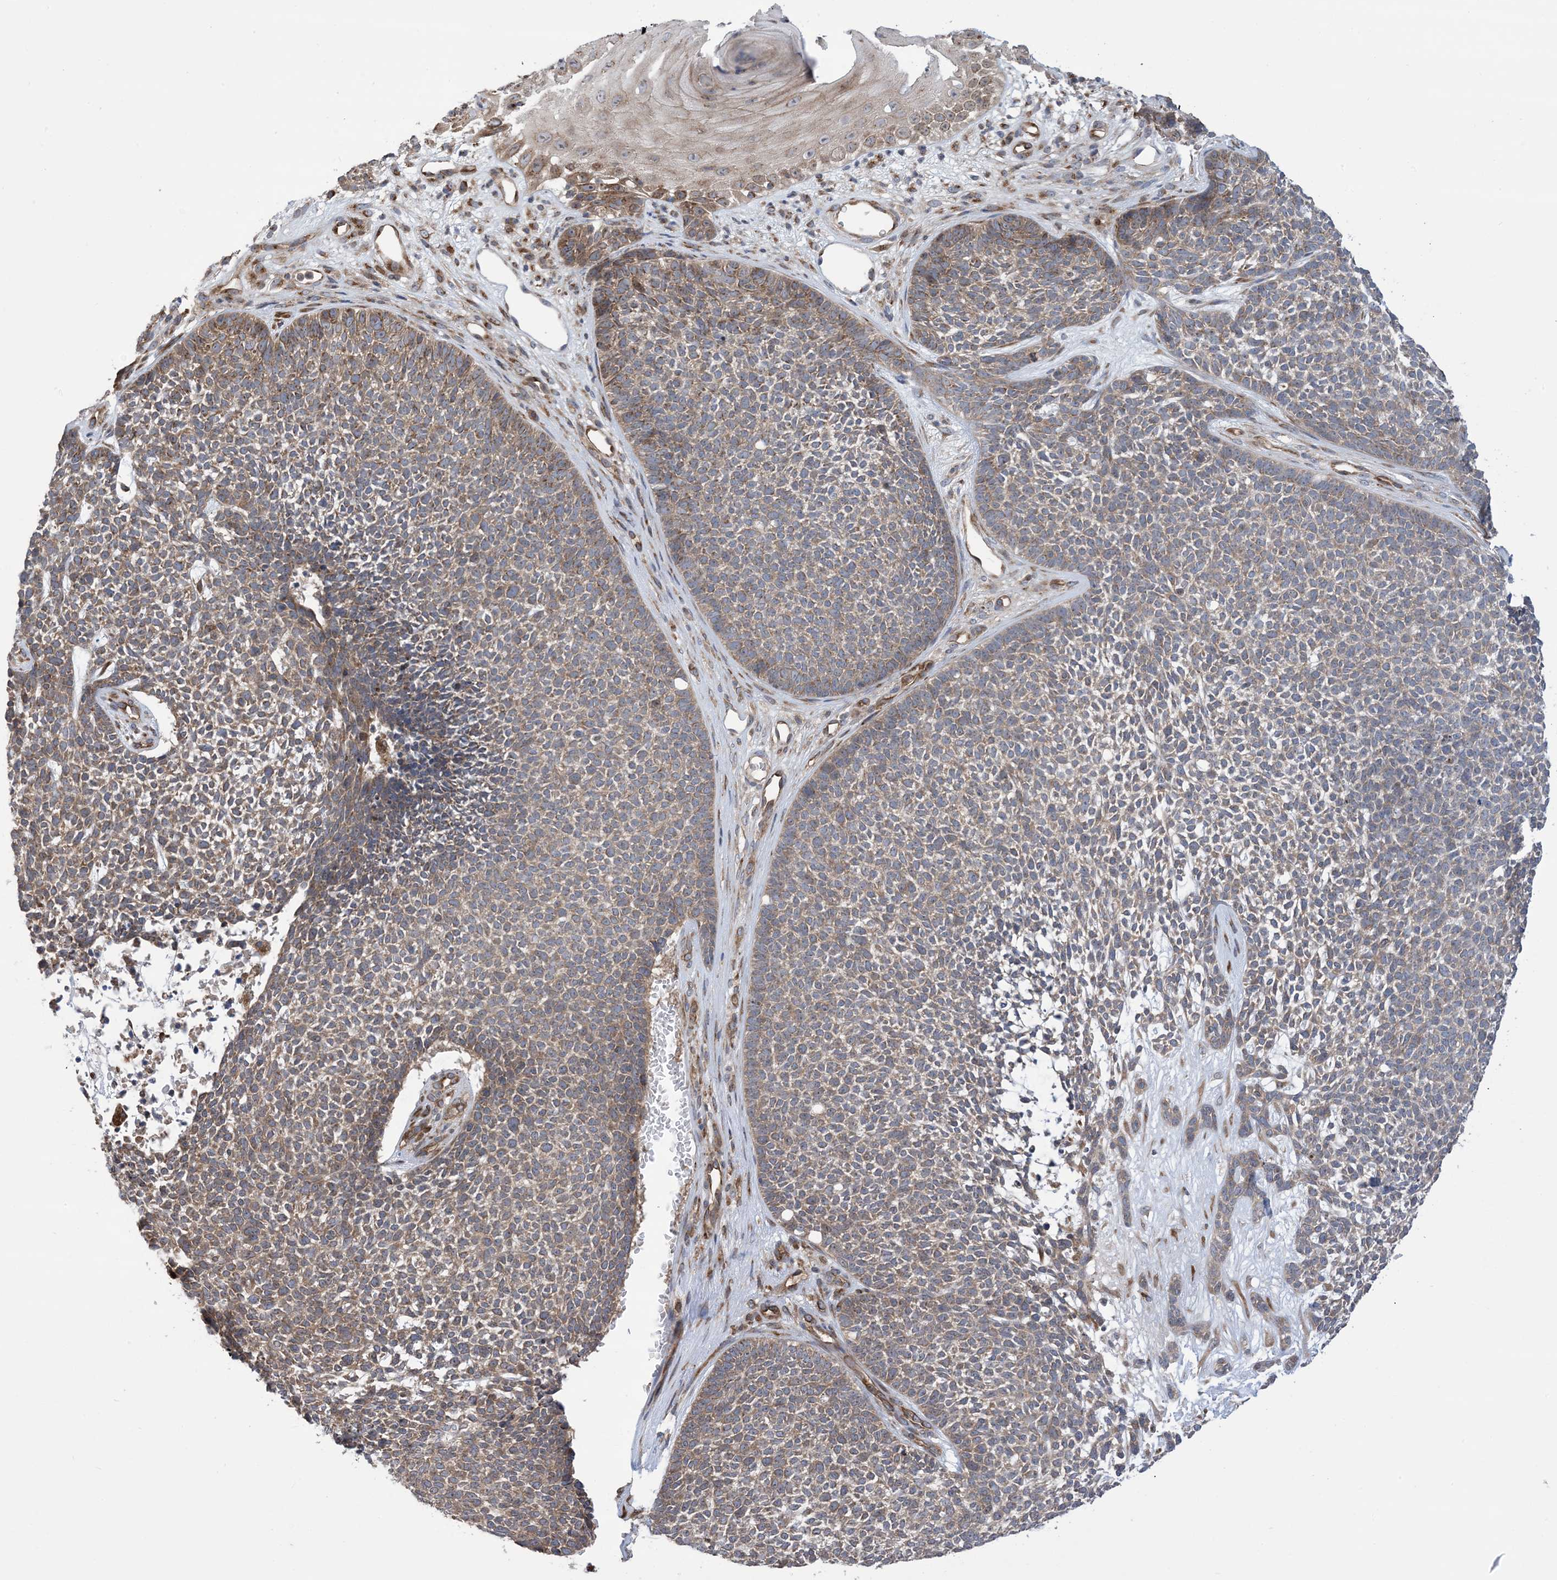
{"staining": {"intensity": "moderate", "quantity": "25%-75%", "location": "cytoplasmic/membranous"}, "tissue": "skin cancer", "cell_type": "Tumor cells", "image_type": "cancer", "snomed": [{"axis": "morphology", "description": "Basal cell carcinoma"}, {"axis": "topography", "description": "Skin"}], "caption": "A histopathology image of skin basal cell carcinoma stained for a protein reveals moderate cytoplasmic/membranous brown staining in tumor cells.", "gene": "CLEC16A", "patient": {"sex": "female", "age": 84}}